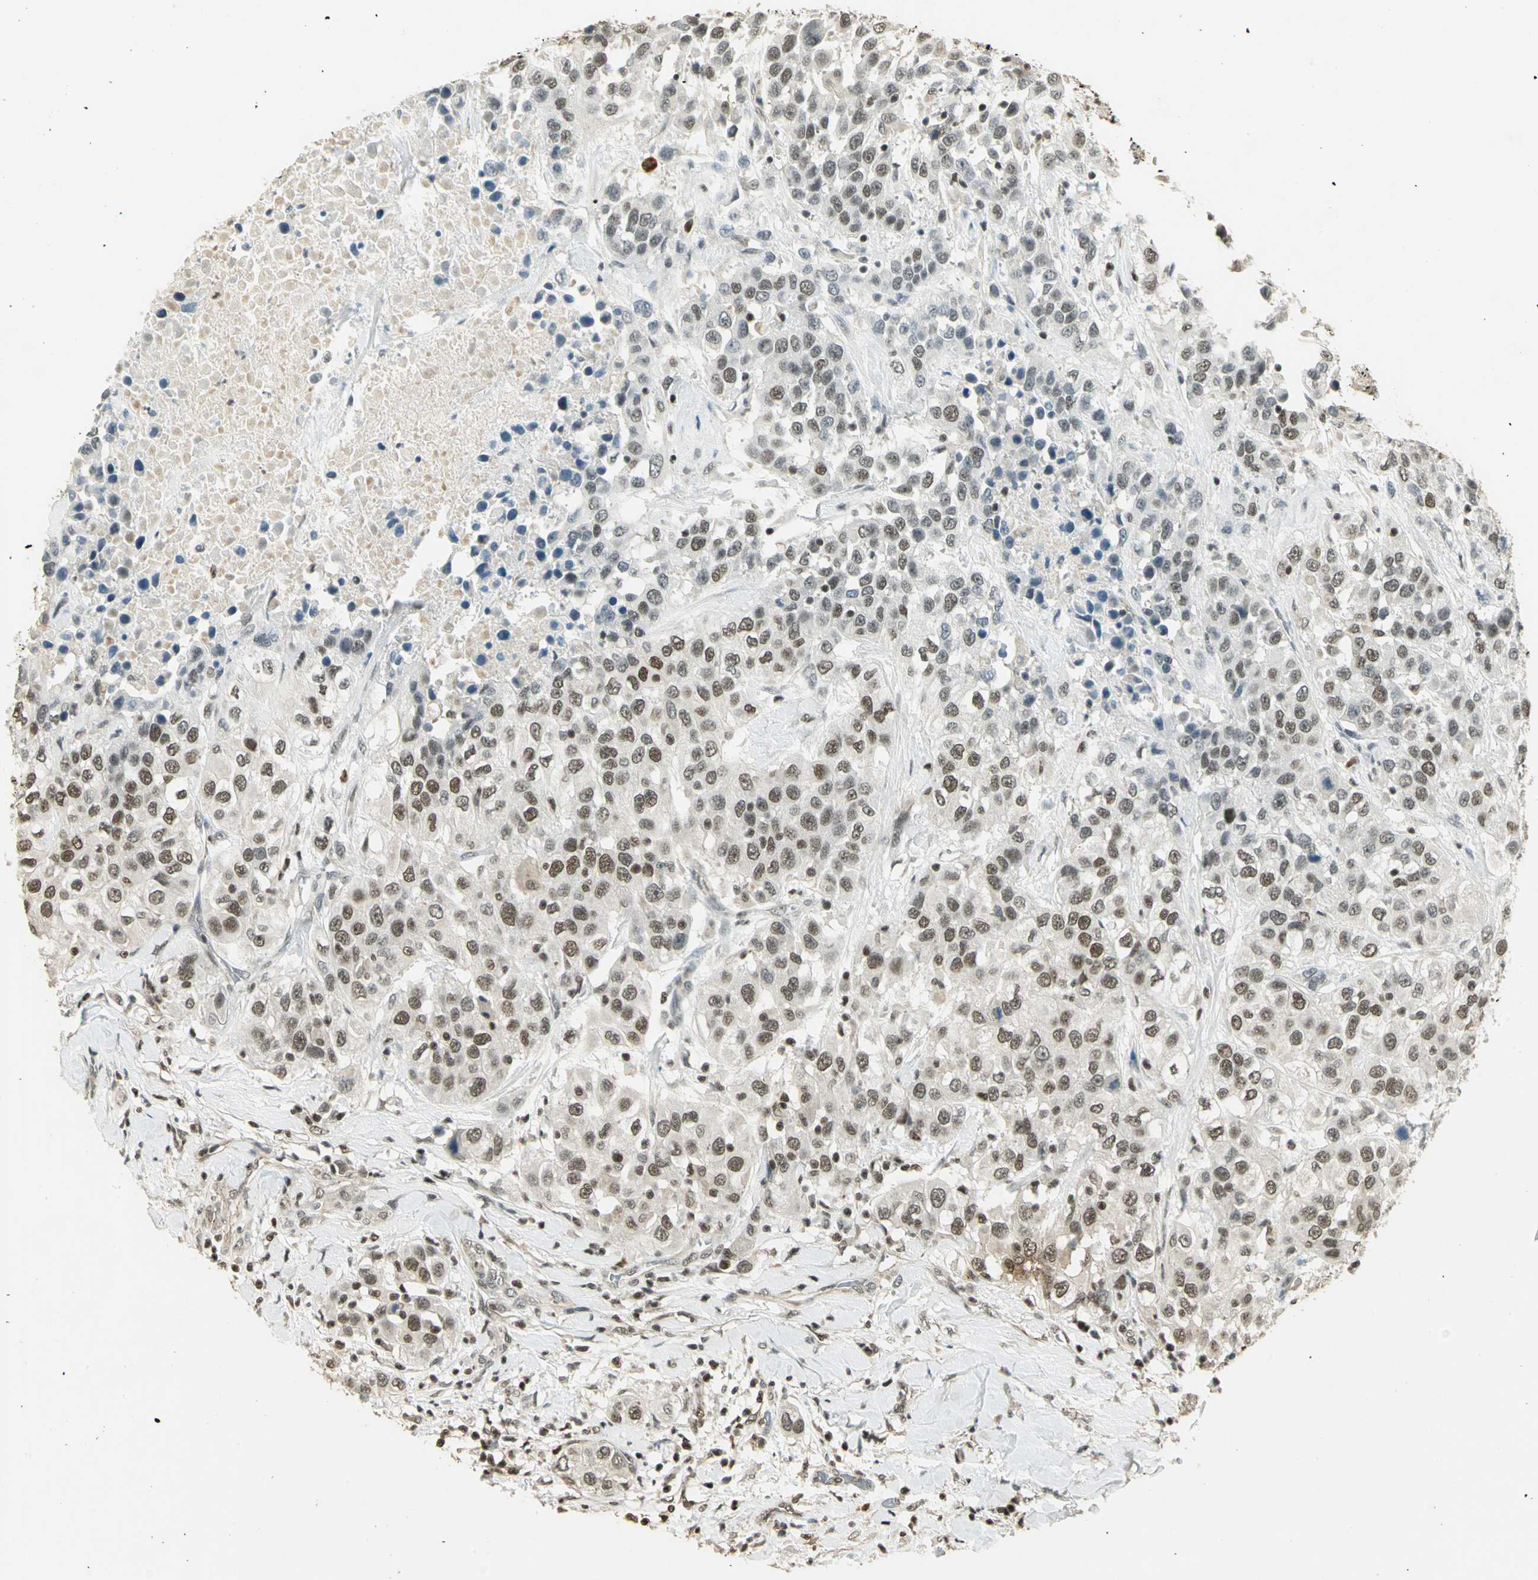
{"staining": {"intensity": "moderate", "quantity": ">75%", "location": "nuclear"}, "tissue": "urothelial cancer", "cell_type": "Tumor cells", "image_type": "cancer", "snomed": [{"axis": "morphology", "description": "Urothelial carcinoma, High grade"}, {"axis": "topography", "description": "Urinary bladder"}], "caption": "Moderate nuclear positivity is present in about >75% of tumor cells in urothelial cancer. (DAB (3,3'-diaminobenzidine) IHC, brown staining for protein, blue staining for nuclei).", "gene": "ELF1", "patient": {"sex": "female", "age": 80}}